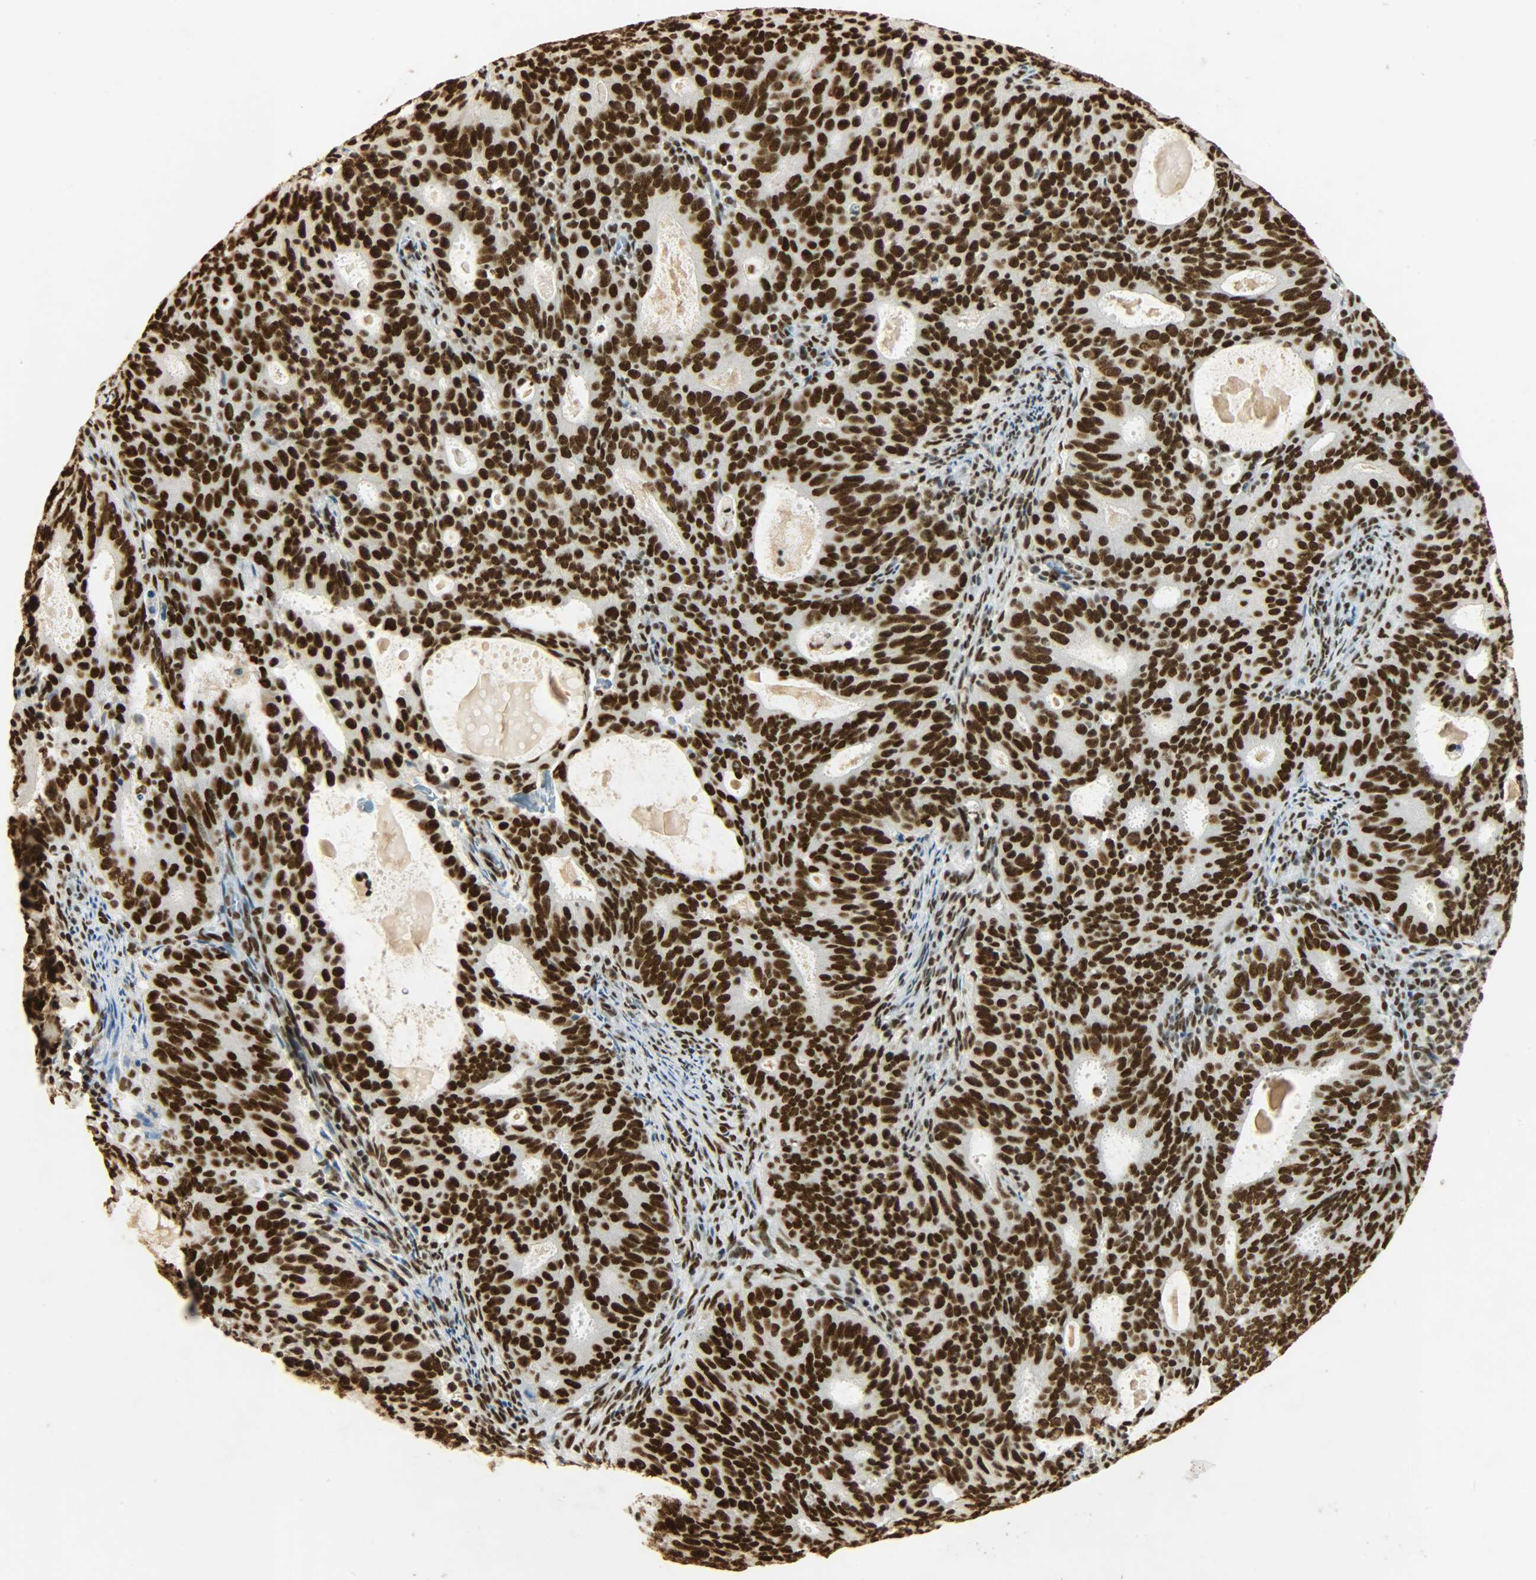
{"staining": {"intensity": "strong", "quantity": ">75%", "location": "nuclear"}, "tissue": "cervical cancer", "cell_type": "Tumor cells", "image_type": "cancer", "snomed": [{"axis": "morphology", "description": "Adenocarcinoma, NOS"}, {"axis": "topography", "description": "Cervix"}], "caption": "Protein staining displays strong nuclear expression in about >75% of tumor cells in cervical cancer. (DAB IHC, brown staining for protein, blue staining for nuclei).", "gene": "KHDRBS1", "patient": {"sex": "female", "age": 44}}